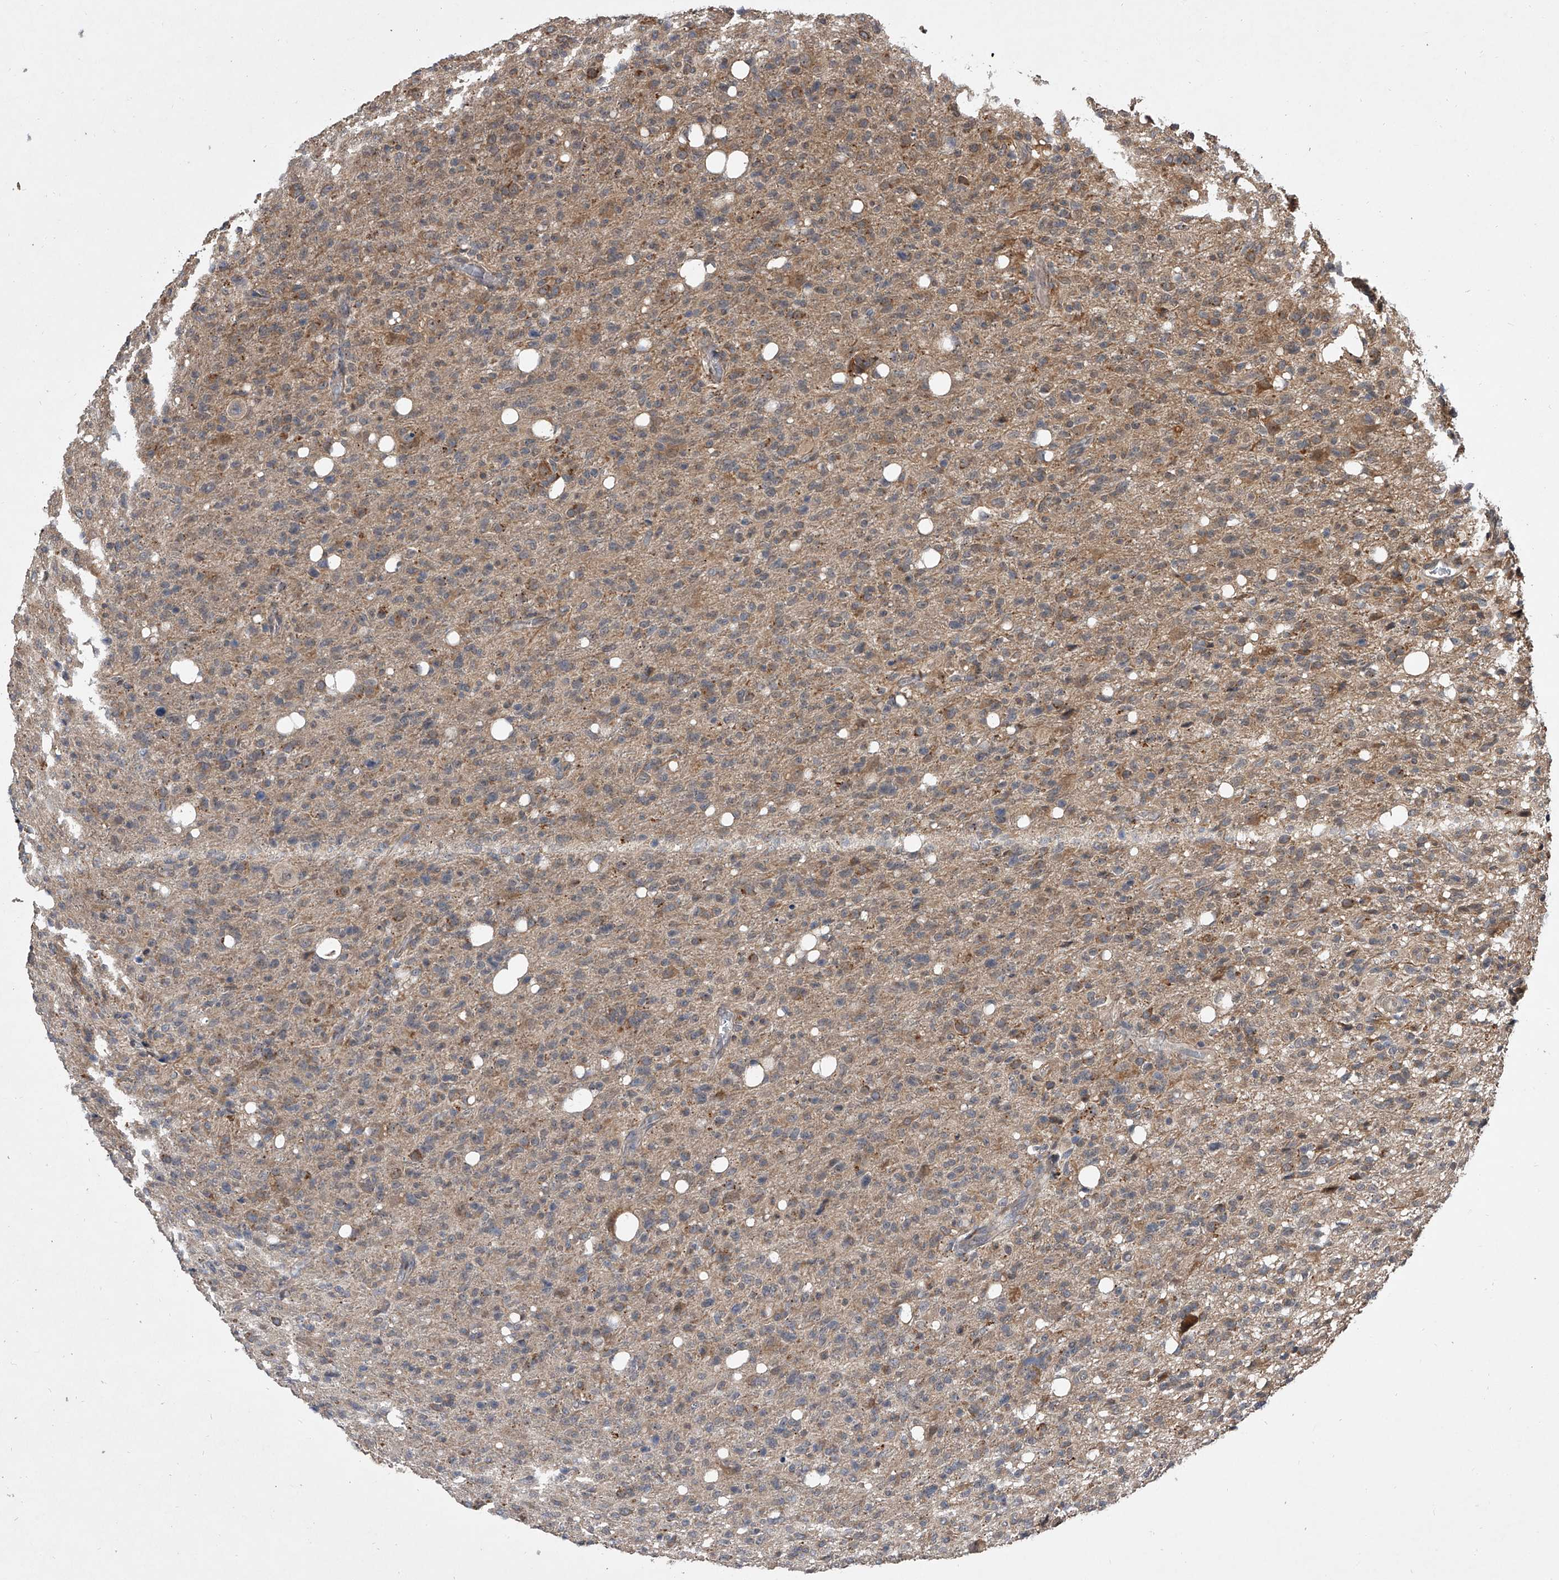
{"staining": {"intensity": "weak", "quantity": "<25%", "location": "cytoplasmic/membranous"}, "tissue": "glioma", "cell_type": "Tumor cells", "image_type": "cancer", "snomed": [{"axis": "morphology", "description": "Glioma, malignant, High grade"}, {"axis": "topography", "description": "Brain"}], "caption": "Immunohistochemistry photomicrograph of malignant glioma (high-grade) stained for a protein (brown), which shows no staining in tumor cells. The staining is performed using DAB brown chromogen with nuclei counter-stained in using hematoxylin.", "gene": "GEMIN8", "patient": {"sex": "female", "age": 57}}